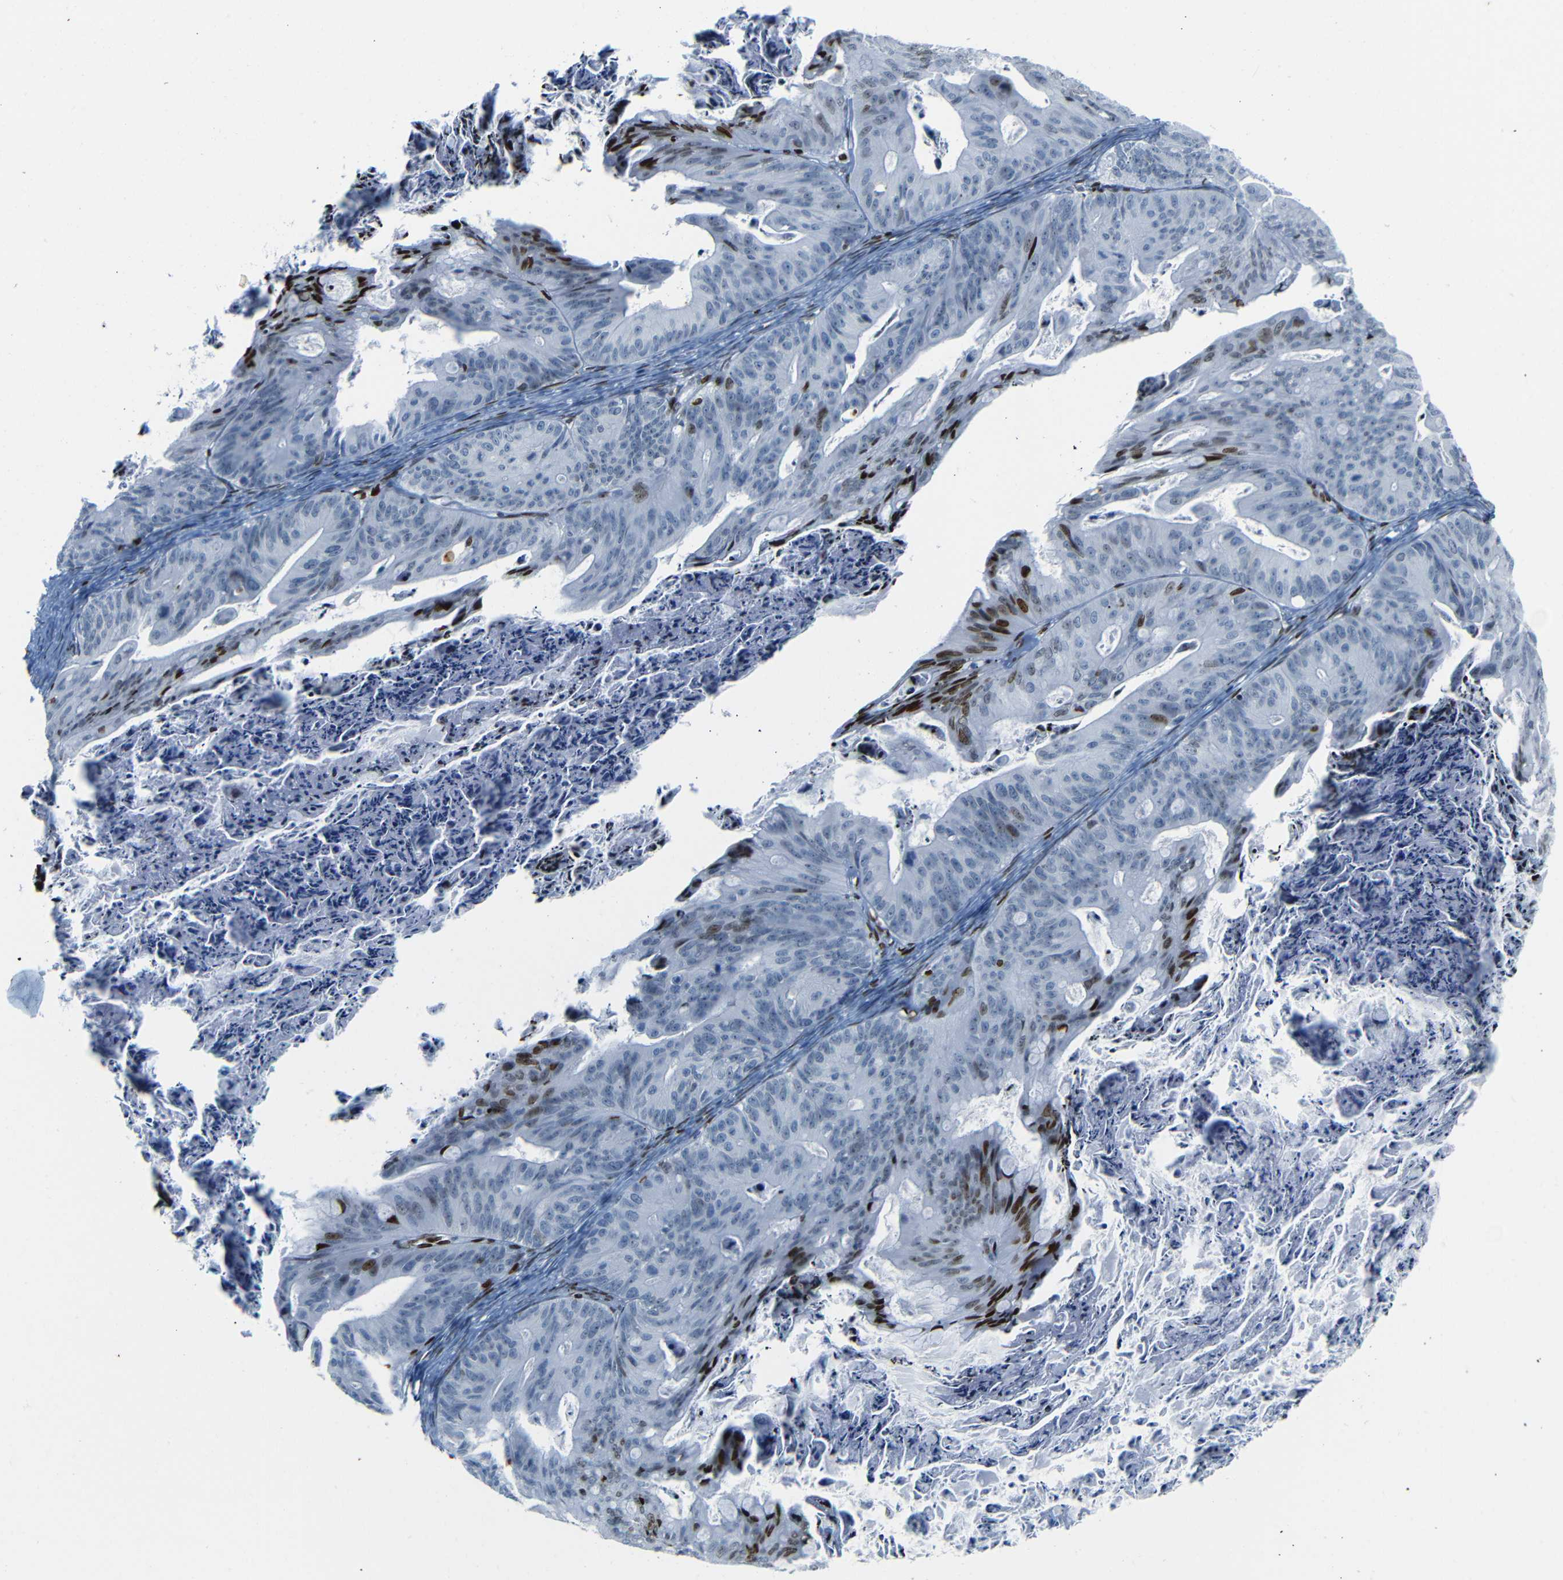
{"staining": {"intensity": "strong", "quantity": "<25%", "location": "nuclear"}, "tissue": "ovarian cancer", "cell_type": "Tumor cells", "image_type": "cancer", "snomed": [{"axis": "morphology", "description": "Cystadenocarcinoma, mucinous, NOS"}, {"axis": "topography", "description": "Ovary"}], "caption": "Protein expression analysis of ovarian mucinous cystadenocarcinoma shows strong nuclear positivity in approximately <25% of tumor cells.", "gene": "NPIPB15", "patient": {"sex": "female", "age": 37}}